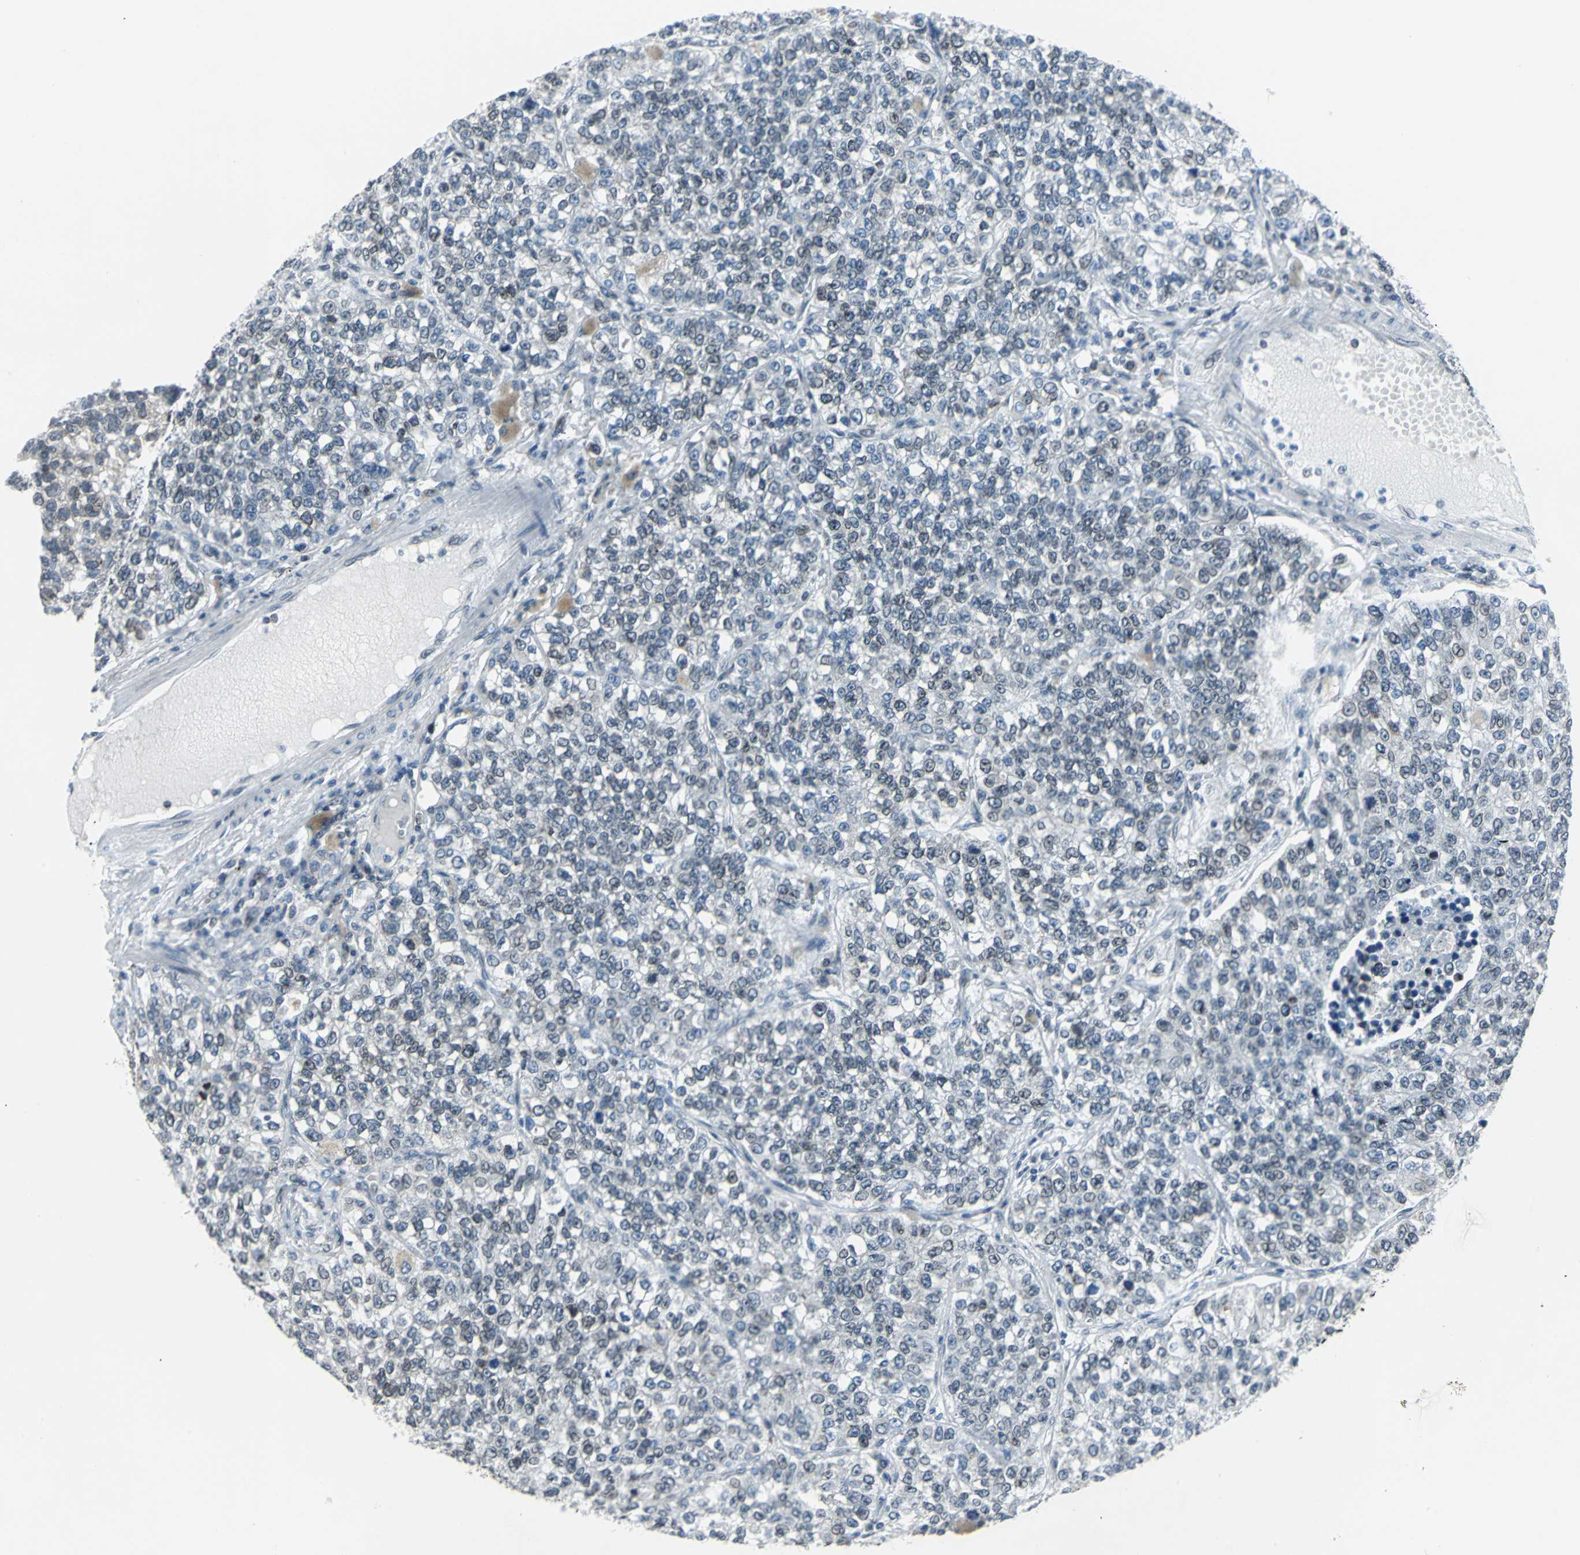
{"staining": {"intensity": "negative", "quantity": "none", "location": "none"}, "tissue": "lung cancer", "cell_type": "Tumor cells", "image_type": "cancer", "snomed": [{"axis": "morphology", "description": "Adenocarcinoma, NOS"}, {"axis": "topography", "description": "Lung"}], "caption": "Lung cancer (adenocarcinoma) was stained to show a protein in brown. There is no significant expression in tumor cells. The staining was performed using DAB to visualize the protein expression in brown, while the nuclei were stained in blue with hematoxylin (Magnification: 20x).", "gene": "SNUPN", "patient": {"sex": "male", "age": 49}}